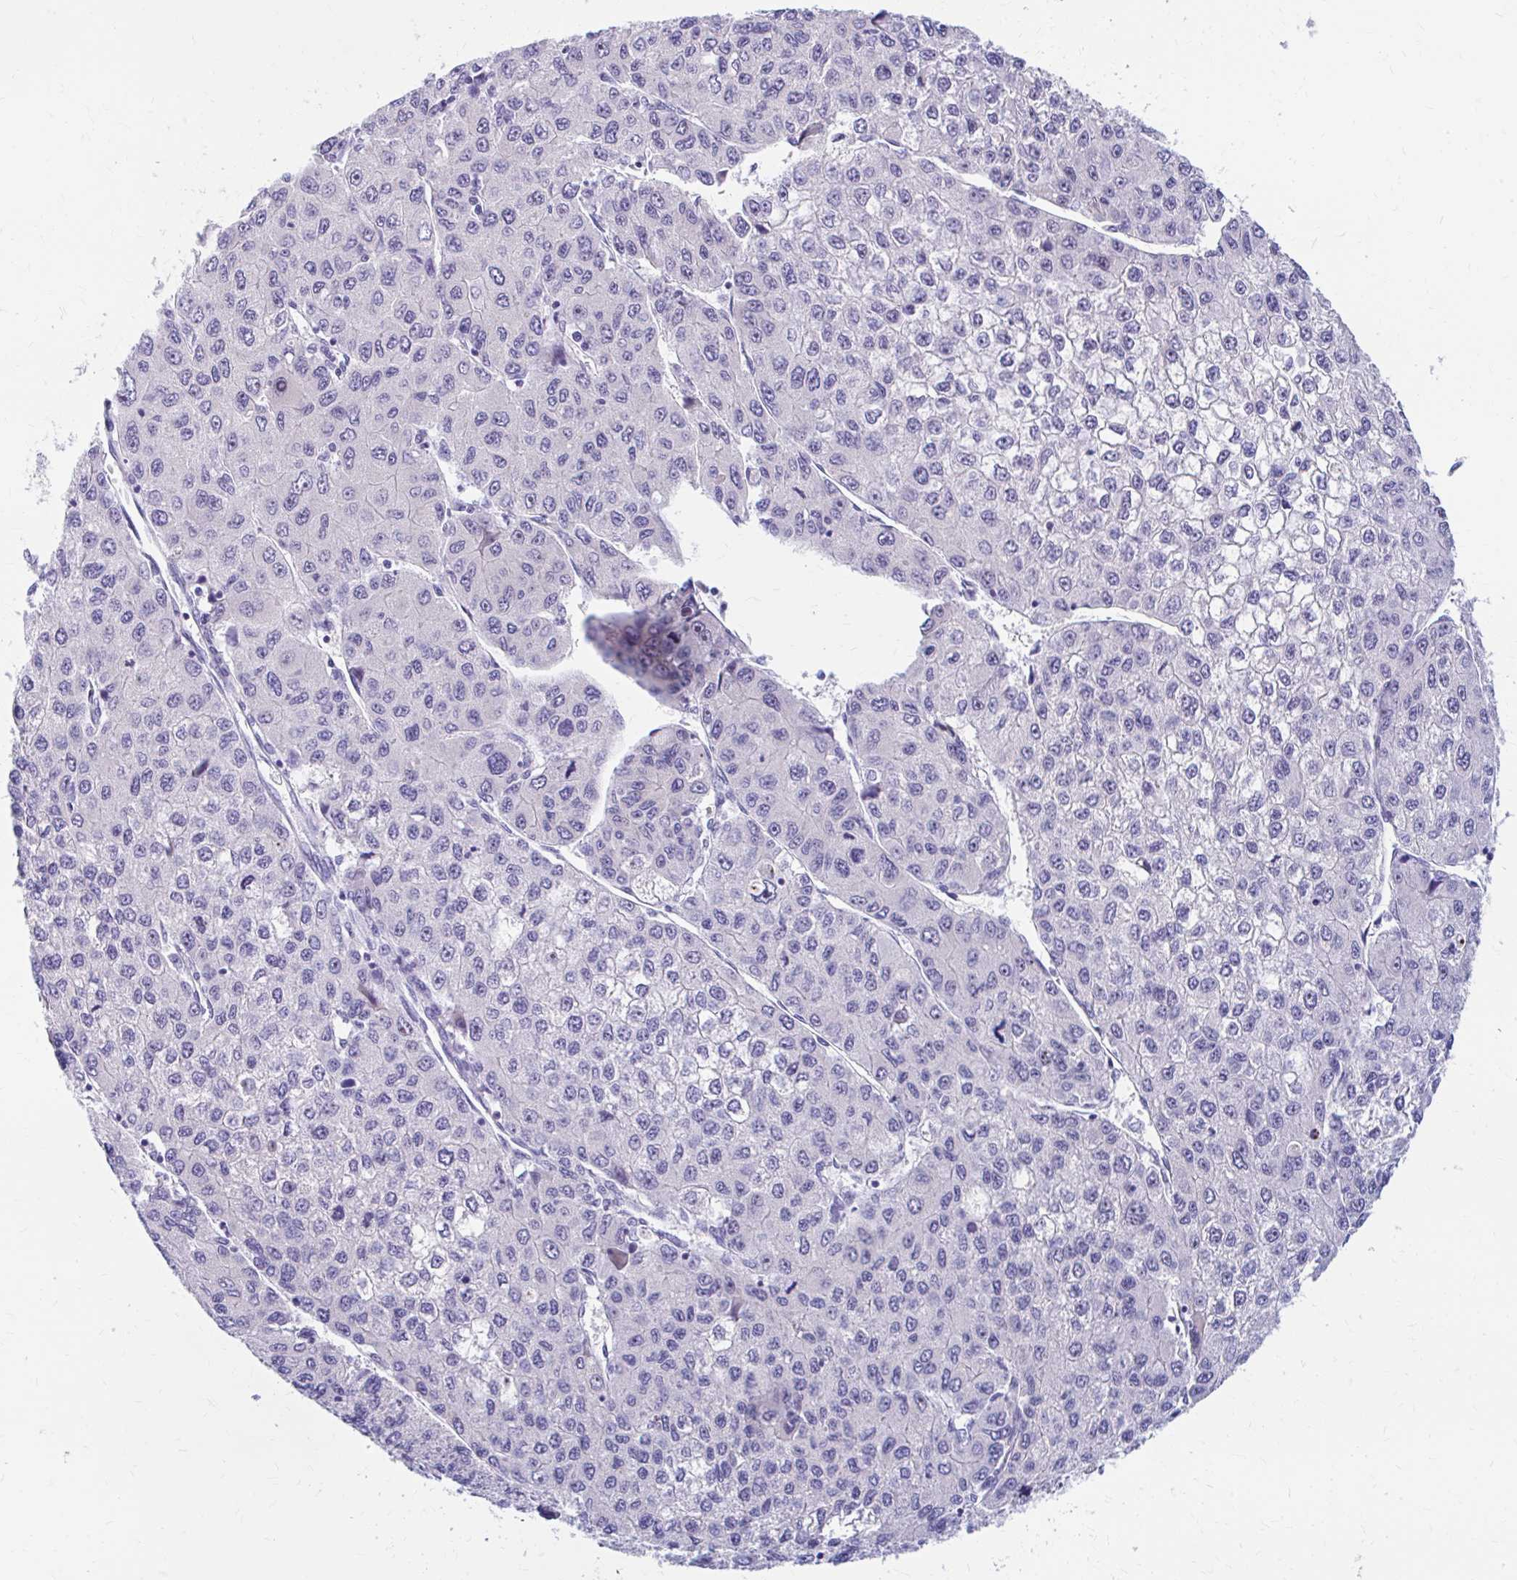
{"staining": {"intensity": "negative", "quantity": "none", "location": "none"}, "tissue": "liver cancer", "cell_type": "Tumor cells", "image_type": "cancer", "snomed": [{"axis": "morphology", "description": "Carcinoma, Hepatocellular, NOS"}, {"axis": "topography", "description": "Liver"}], "caption": "IHC micrograph of neoplastic tissue: liver hepatocellular carcinoma stained with DAB demonstrates no significant protein staining in tumor cells.", "gene": "FTSJ3", "patient": {"sex": "female", "age": 66}}